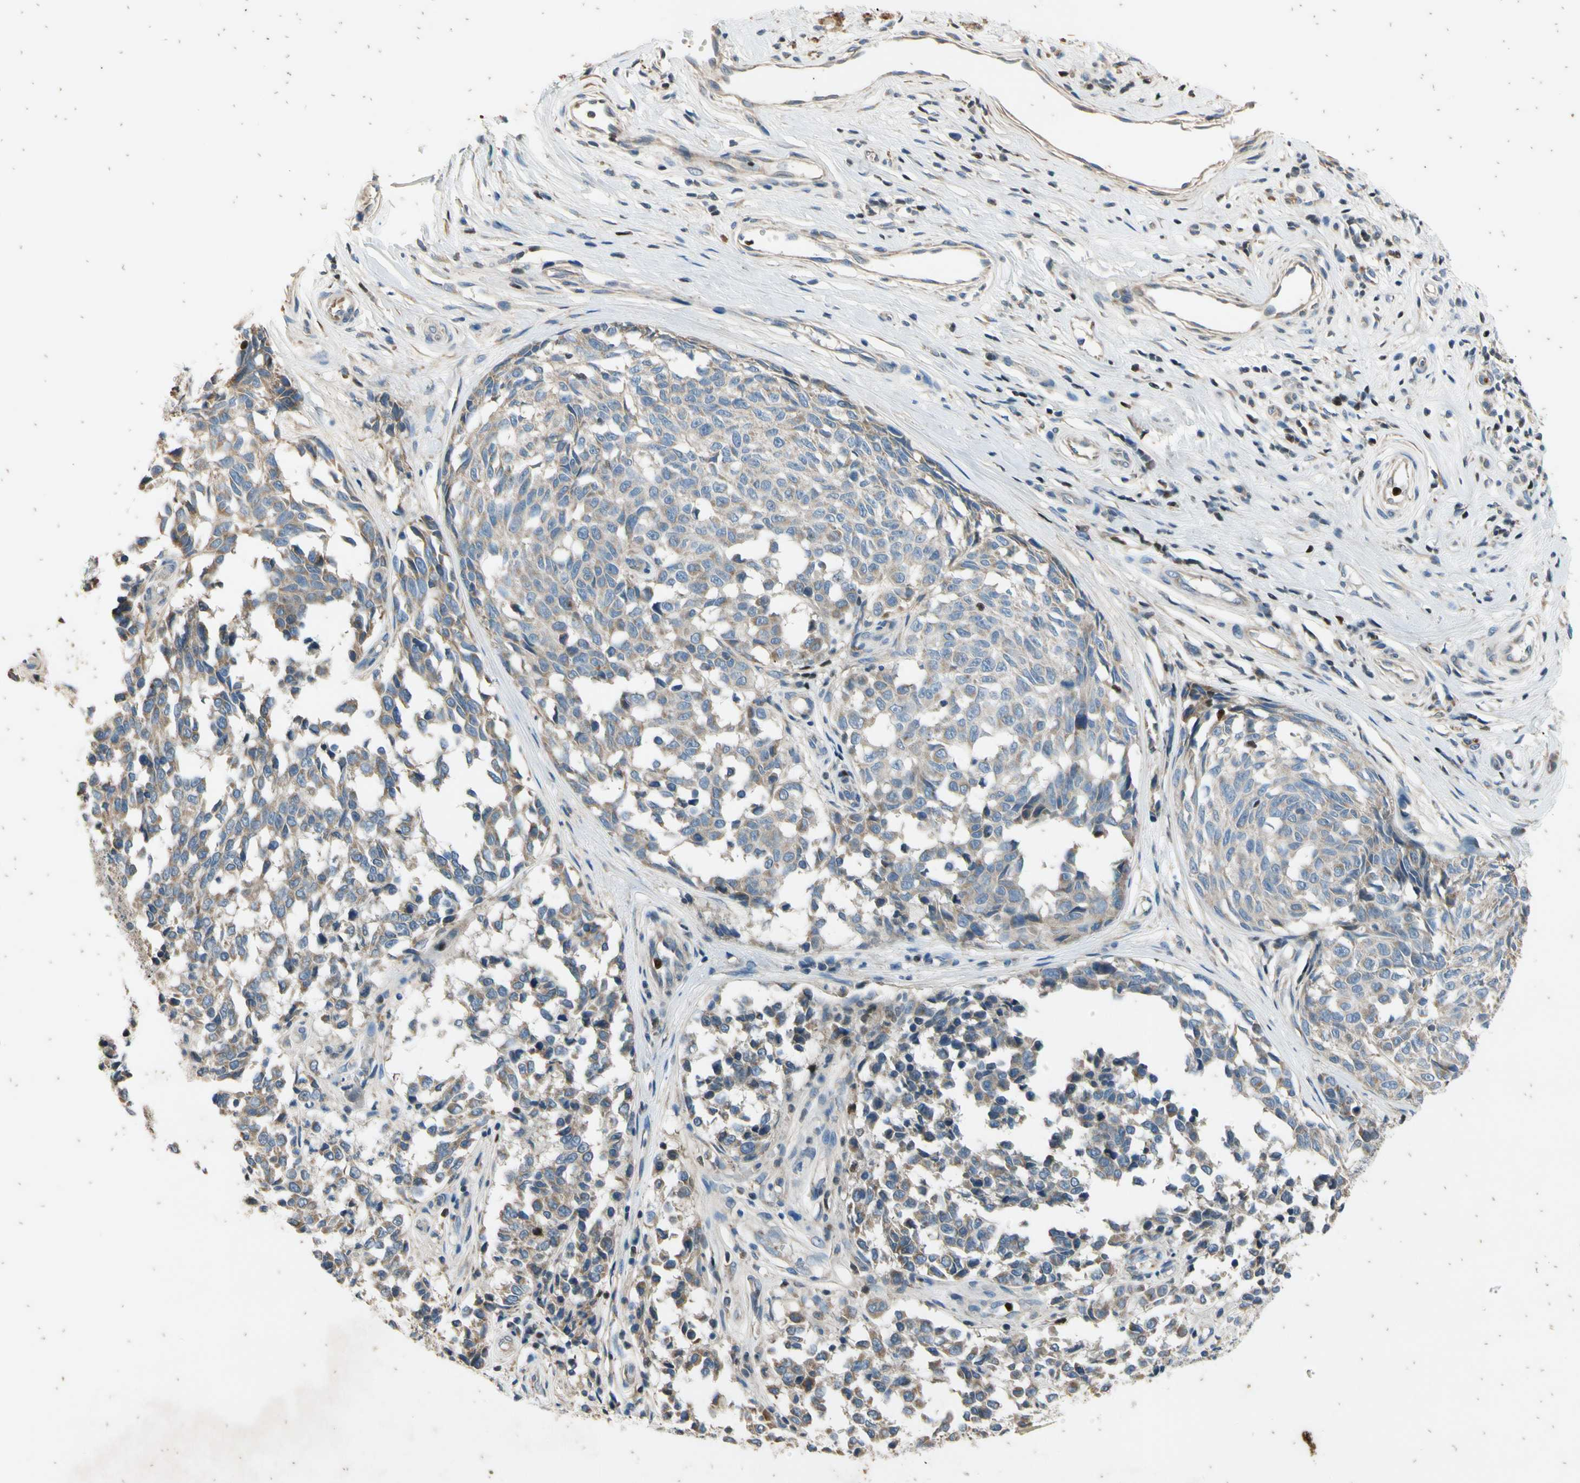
{"staining": {"intensity": "weak", "quantity": "25%-75%", "location": "cytoplasmic/membranous"}, "tissue": "melanoma", "cell_type": "Tumor cells", "image_type": "cancer", "snomed": [{"axis": "morphology", "description": "Malignant melanoma, NOS"}, {"axis": "topography", "description": "Skin"}], "caption": "A high-resolution micrograph shows IHC staining of melanoma, which reveals weak cytoplasmic/membranous positivity in approximately 25%-75% of tumor cells.", "gene": "TBX21", "patient": {"sex": "female", "age": 64}}